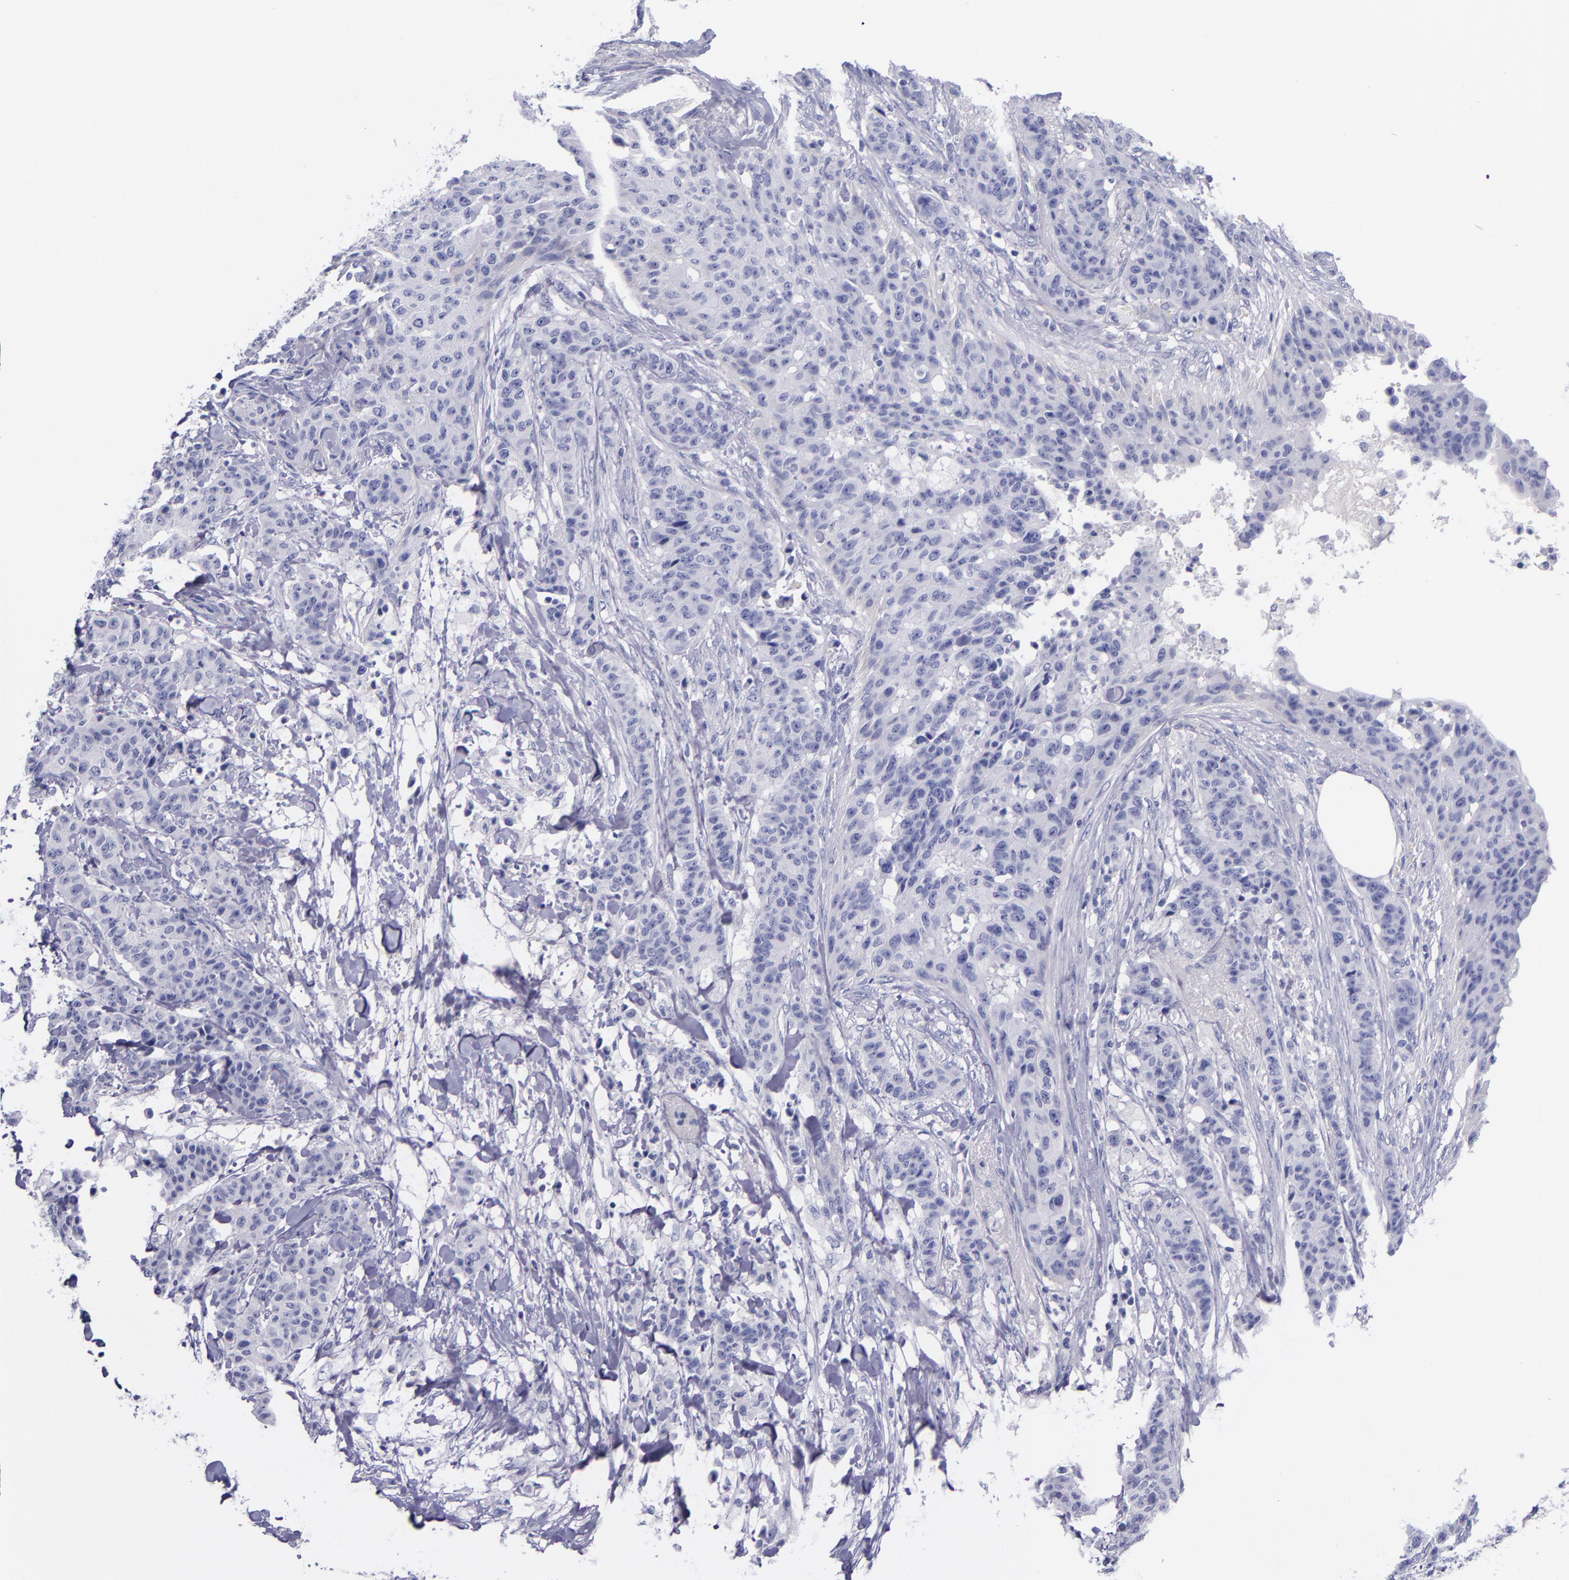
{"staining": {"intensity": "negative", "quantity": "none", "location": "none"}, "tissue": "breast cancer", "cell_type": "Tumor cells", "image_type": "cancer", "snomed": [{"axis": "morphology", "description": "Duct carcinoma"}, {"axis": "topography", "description": "Breast"}], "caption": "DAB immunohistochemical staining of breast cancer demonstrates no significant staining in tumor cells.", "gene": "SV2A", "patient": {"sex": "female", "age": 40}}